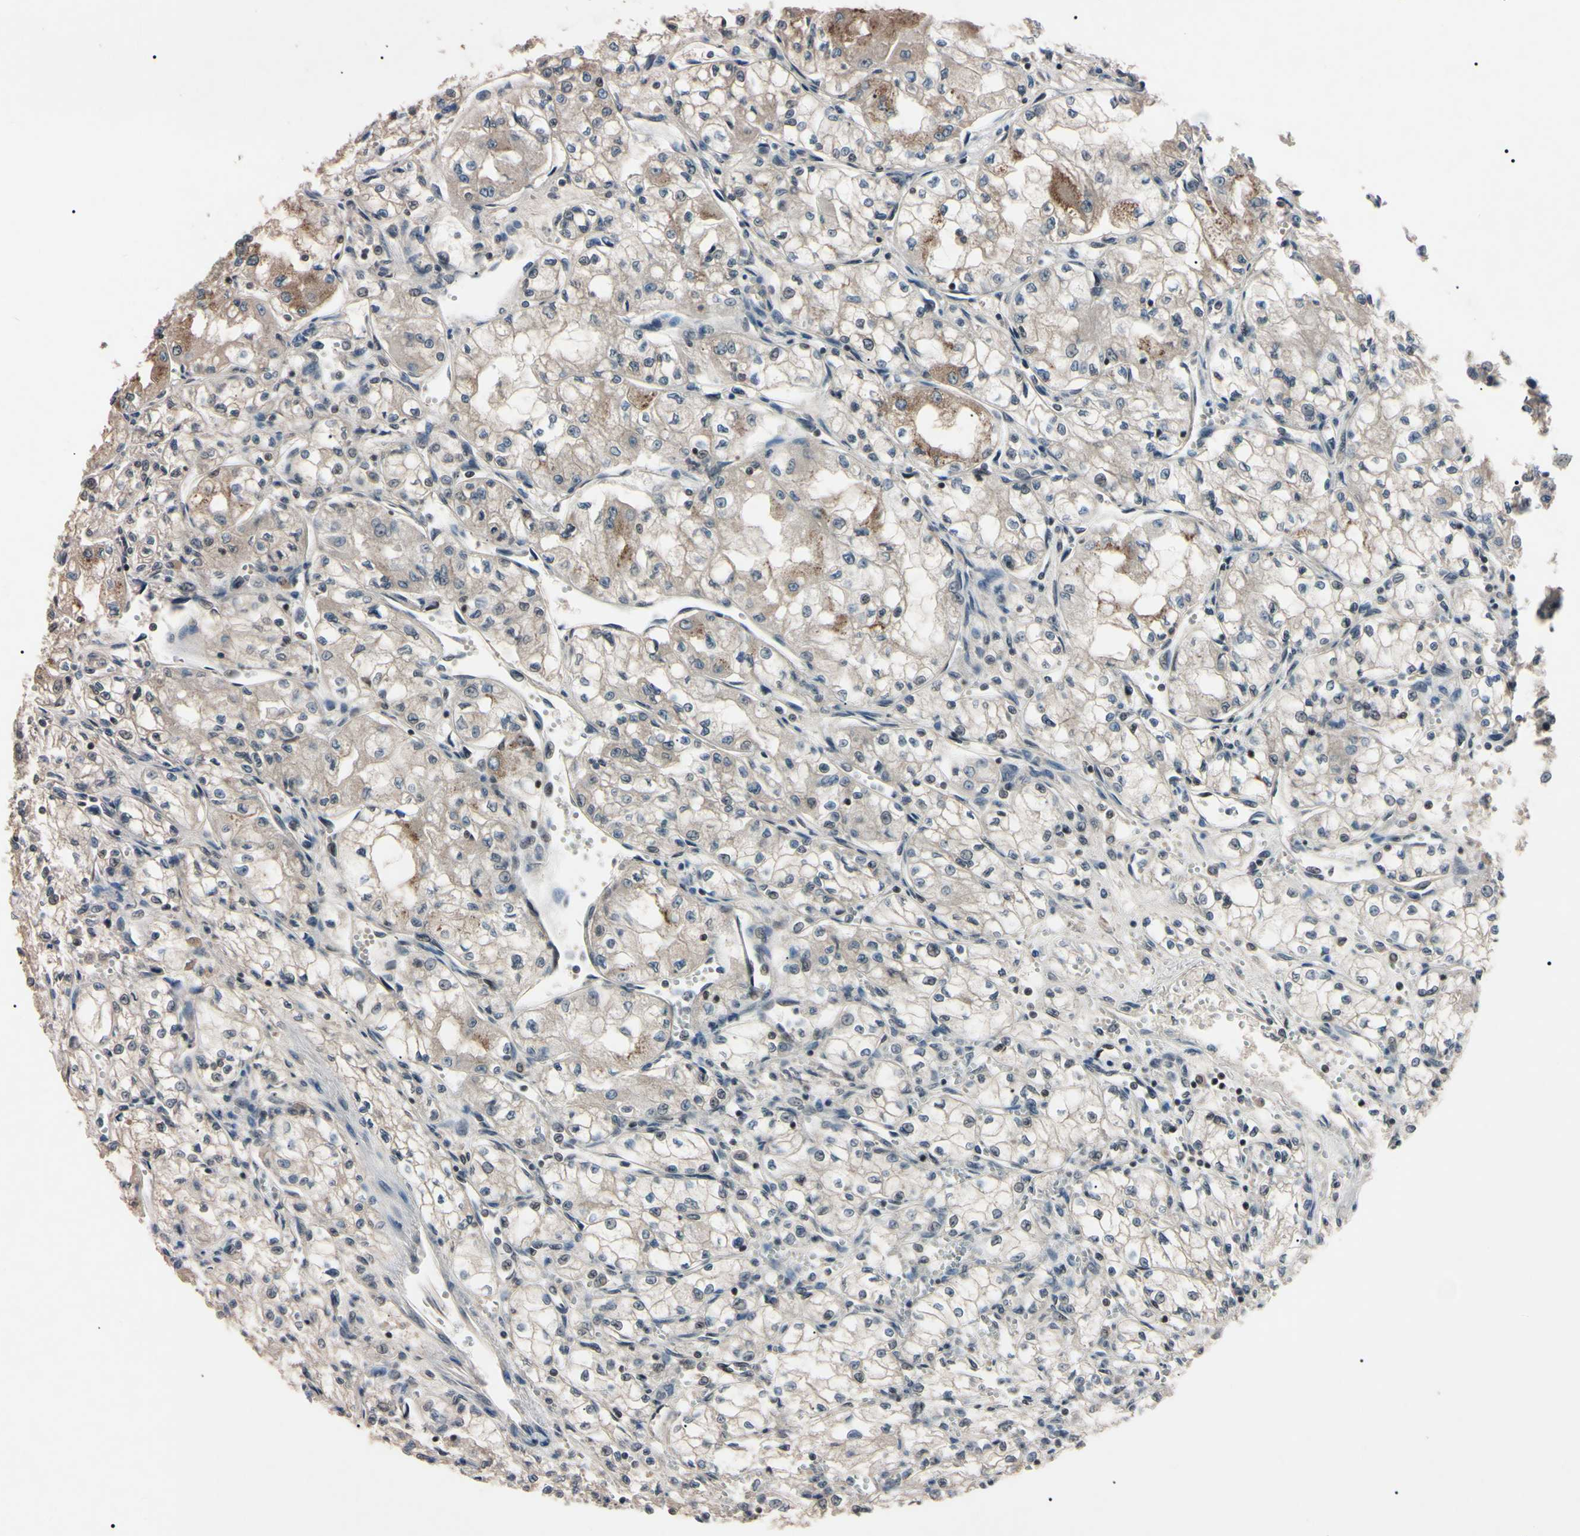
{"staining": {"intensity": "negative", "quantity": "none", "location": "none"}, "tissue": "renal cancer", "cell_type": "Tumor cells", "image_type": "cancer", "snomed": [{"axis": "morphology", "description": "Normal tissue, NOS"}, {"axis": "morphology", "description": "Adenocarcinoma, NOS"}, {"axis": "topography", "description": "Kidney"}], "caption": "Immunohistochemistry (IHC) micrograph of neoplastic tissue: human renal cancer stained with DAB (3,3'-diaminobenzidine) exhibits no significant protein positivity in tumor cells. (DAB (3,3'-diaminobenzidine) IHC visualized using brightfield microscopy, high magnification).", "gene": "YY1", "patient": {"sex": "male", "age": 59}}